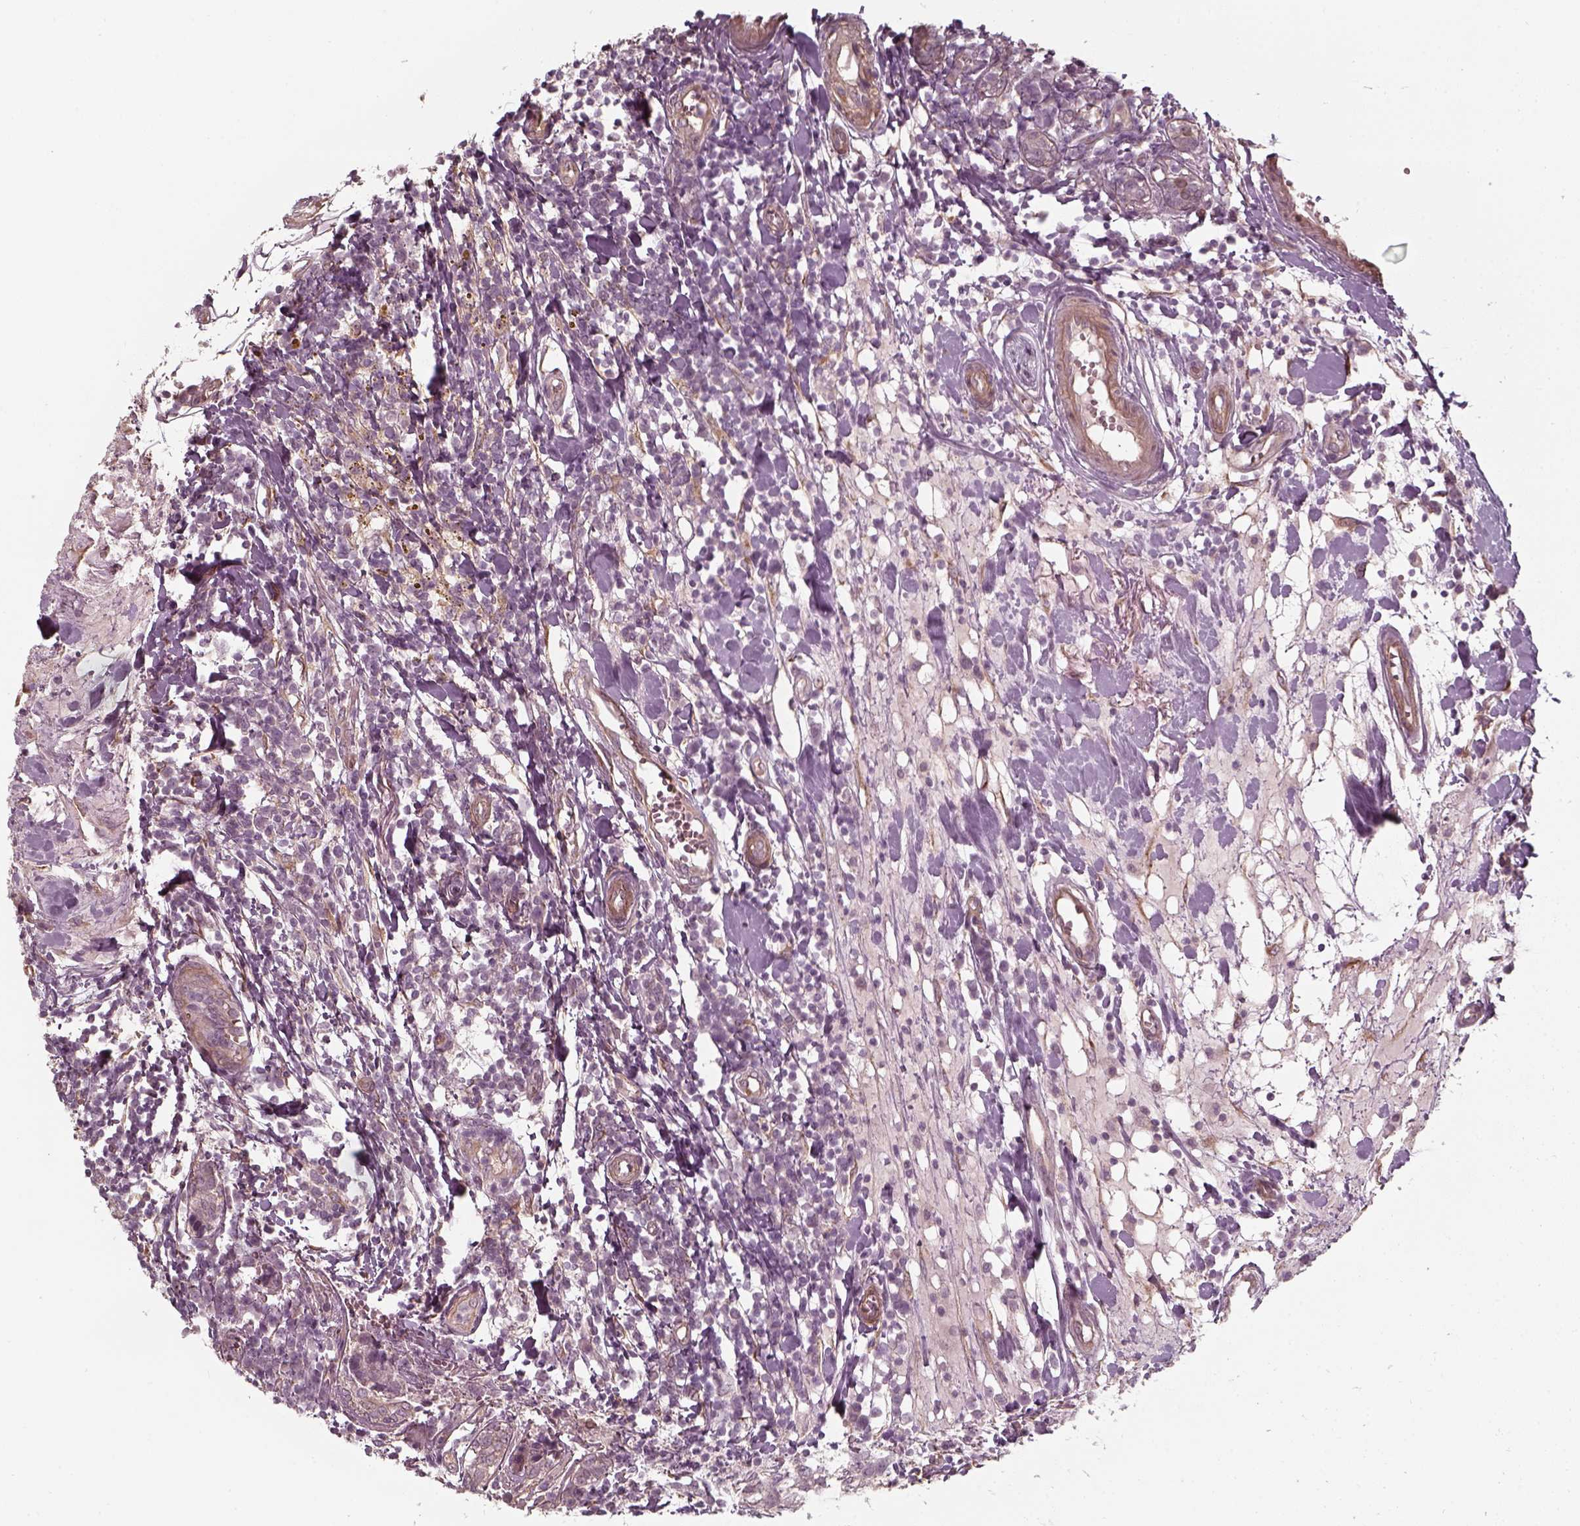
{"staining": {"intensity": "negative", "quantity": "none", "location": "none"}, "tissue": "breast cancer", "cell_type": "Tumor cells", "image_type": "cancer", "snomed": [{"axis": "morphology", "description": "Duct carcinoma"}, {"axis": "topography", "description": "Breast"}], "caption": "This is an immunohistochemistry photomicrograph of human breast cancer. There is no expression in tumor cells.", "gene": "LAMB2", "patient": {"sex": "female", "age": 30}}